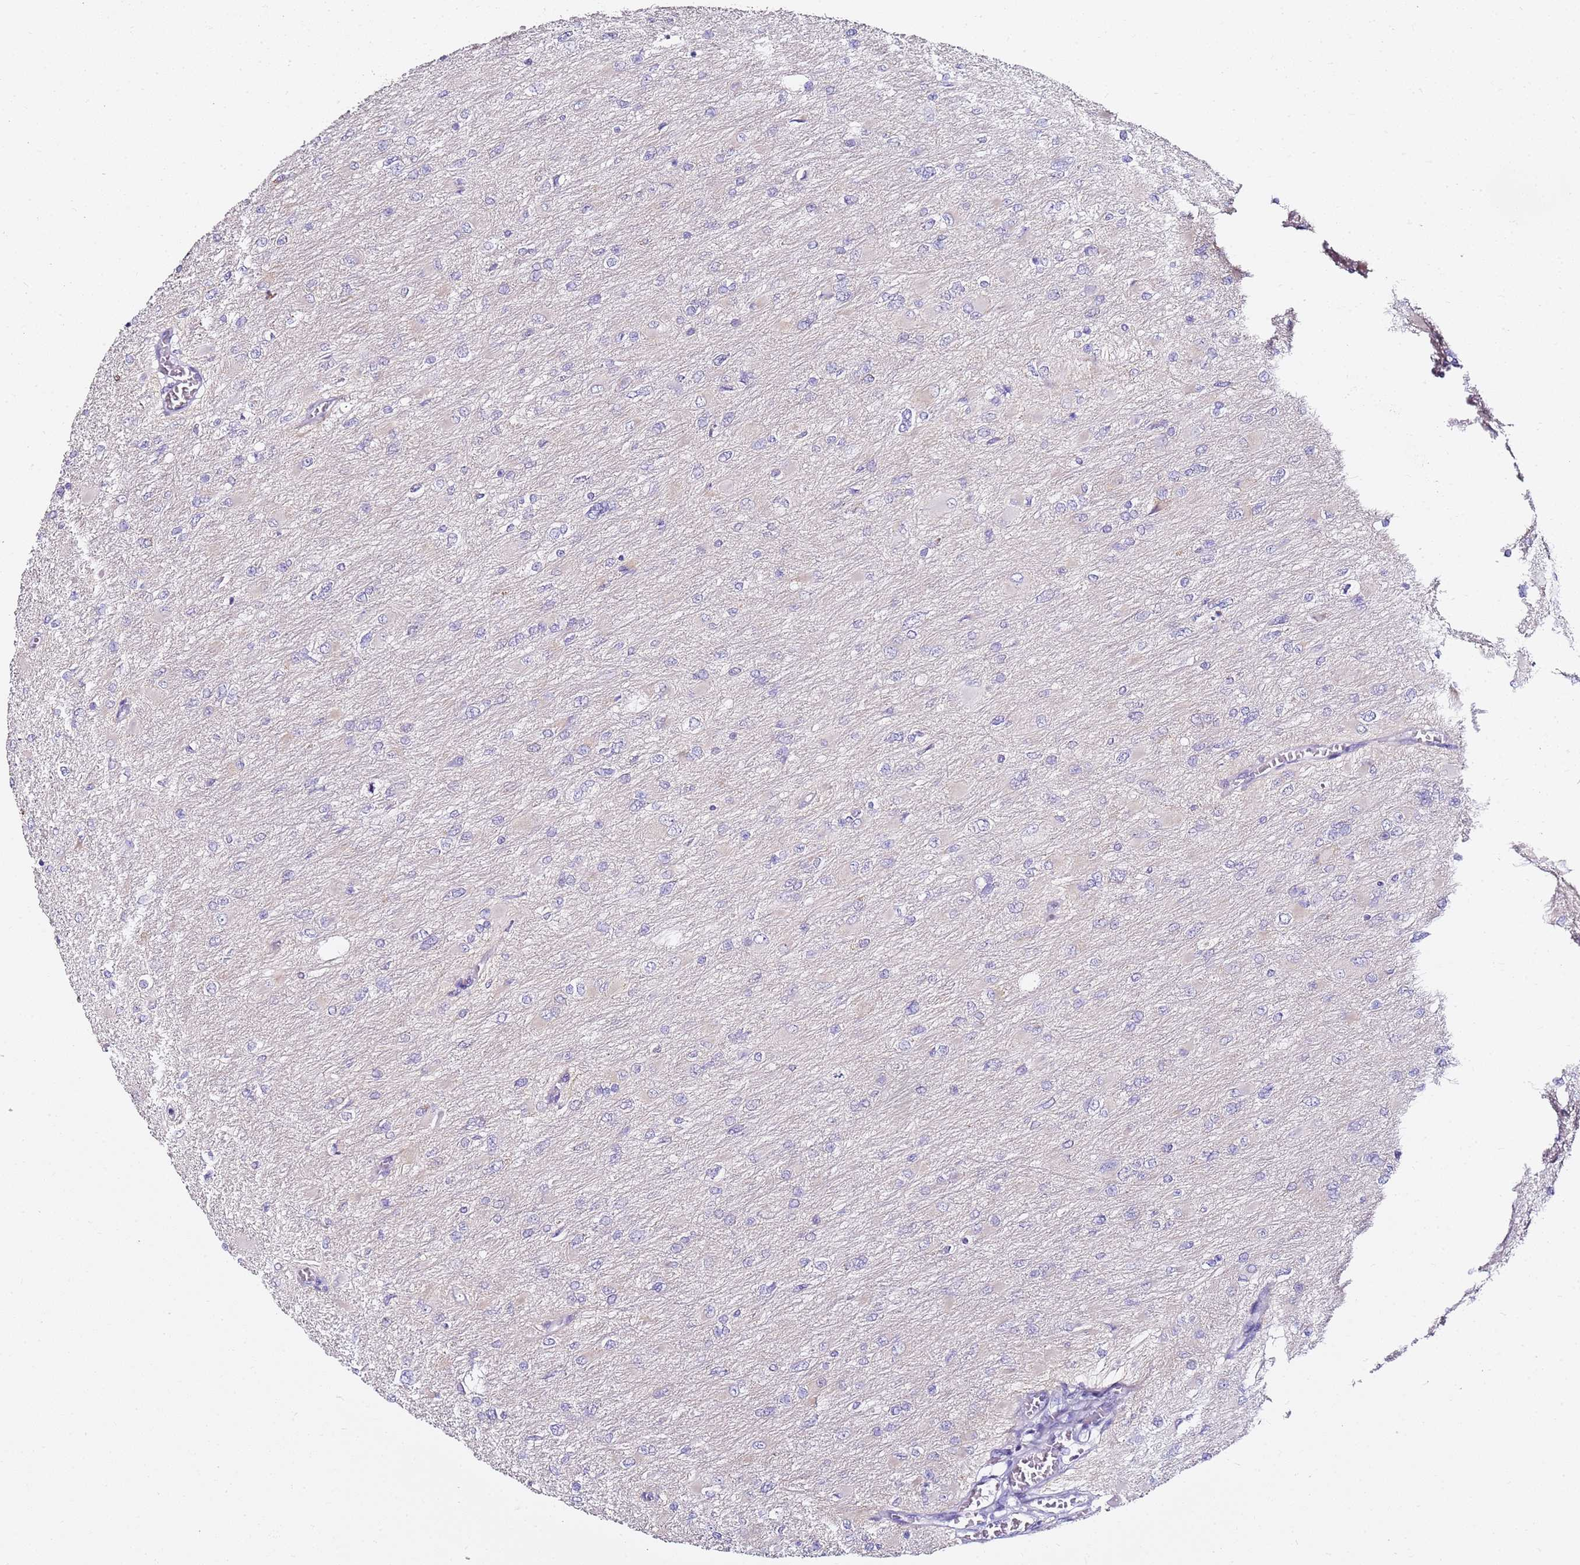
{"staining": {"intensity": "negative", "quantity": "none", "location": "none"}, "tissue": "glioma", "cell_type": "Tumor cells", "image_type": "cancer", "snomed": [{"axis": "morphology", "description": "Glioma, malignant, High grade"}, {"axis": "topography", "description": "Cerebral cortex"}], "caption": "There is no significant staining in tumor cells of glioma.", "gene": "MYBPC3", "patient": {"sex": "female", "age": 36}}